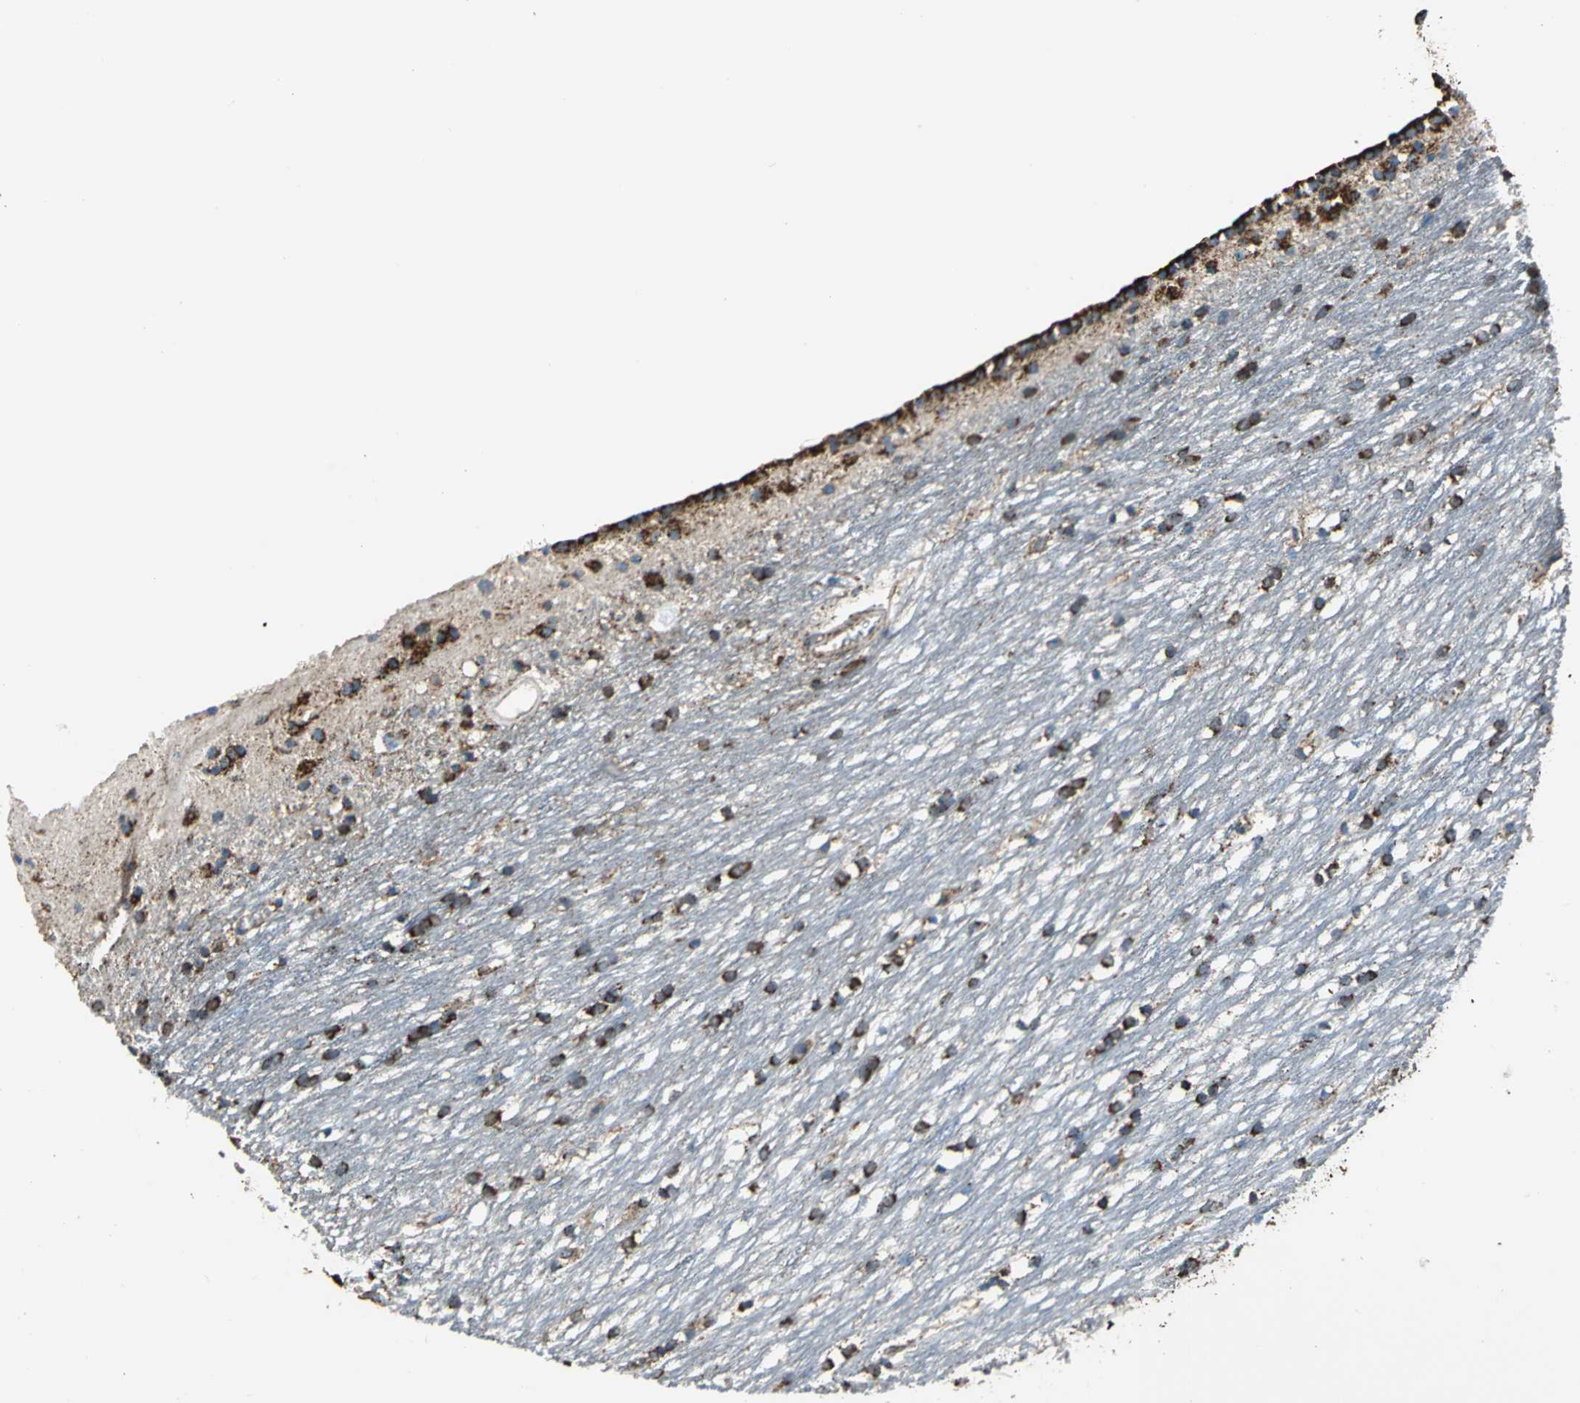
{"staining": {"intensity": "strong", "quantity": ">75%", "location": "cytoplasmic/membranous"}, "tissue": "caudate", "cell_type": "Glial cells", "image_type": "normal", "snomed": [{"axis": "morphology", "description": "Normal tissue, NOS"}, {"axis": "topography", "description": "Lateral ventricle wall"}], "caption": "An image of caudate stained for a protein displays strong cytoplasmic/membranous brown staining in glial cells. The staining is performed using DAB (3,3'-diaminobenzidine) brown chromogen to label protein expression. The nuclei are counter-stained blue using hematoxylin.", "gene": "ECH1", "patient": {"sex": "female", "age": 19}}